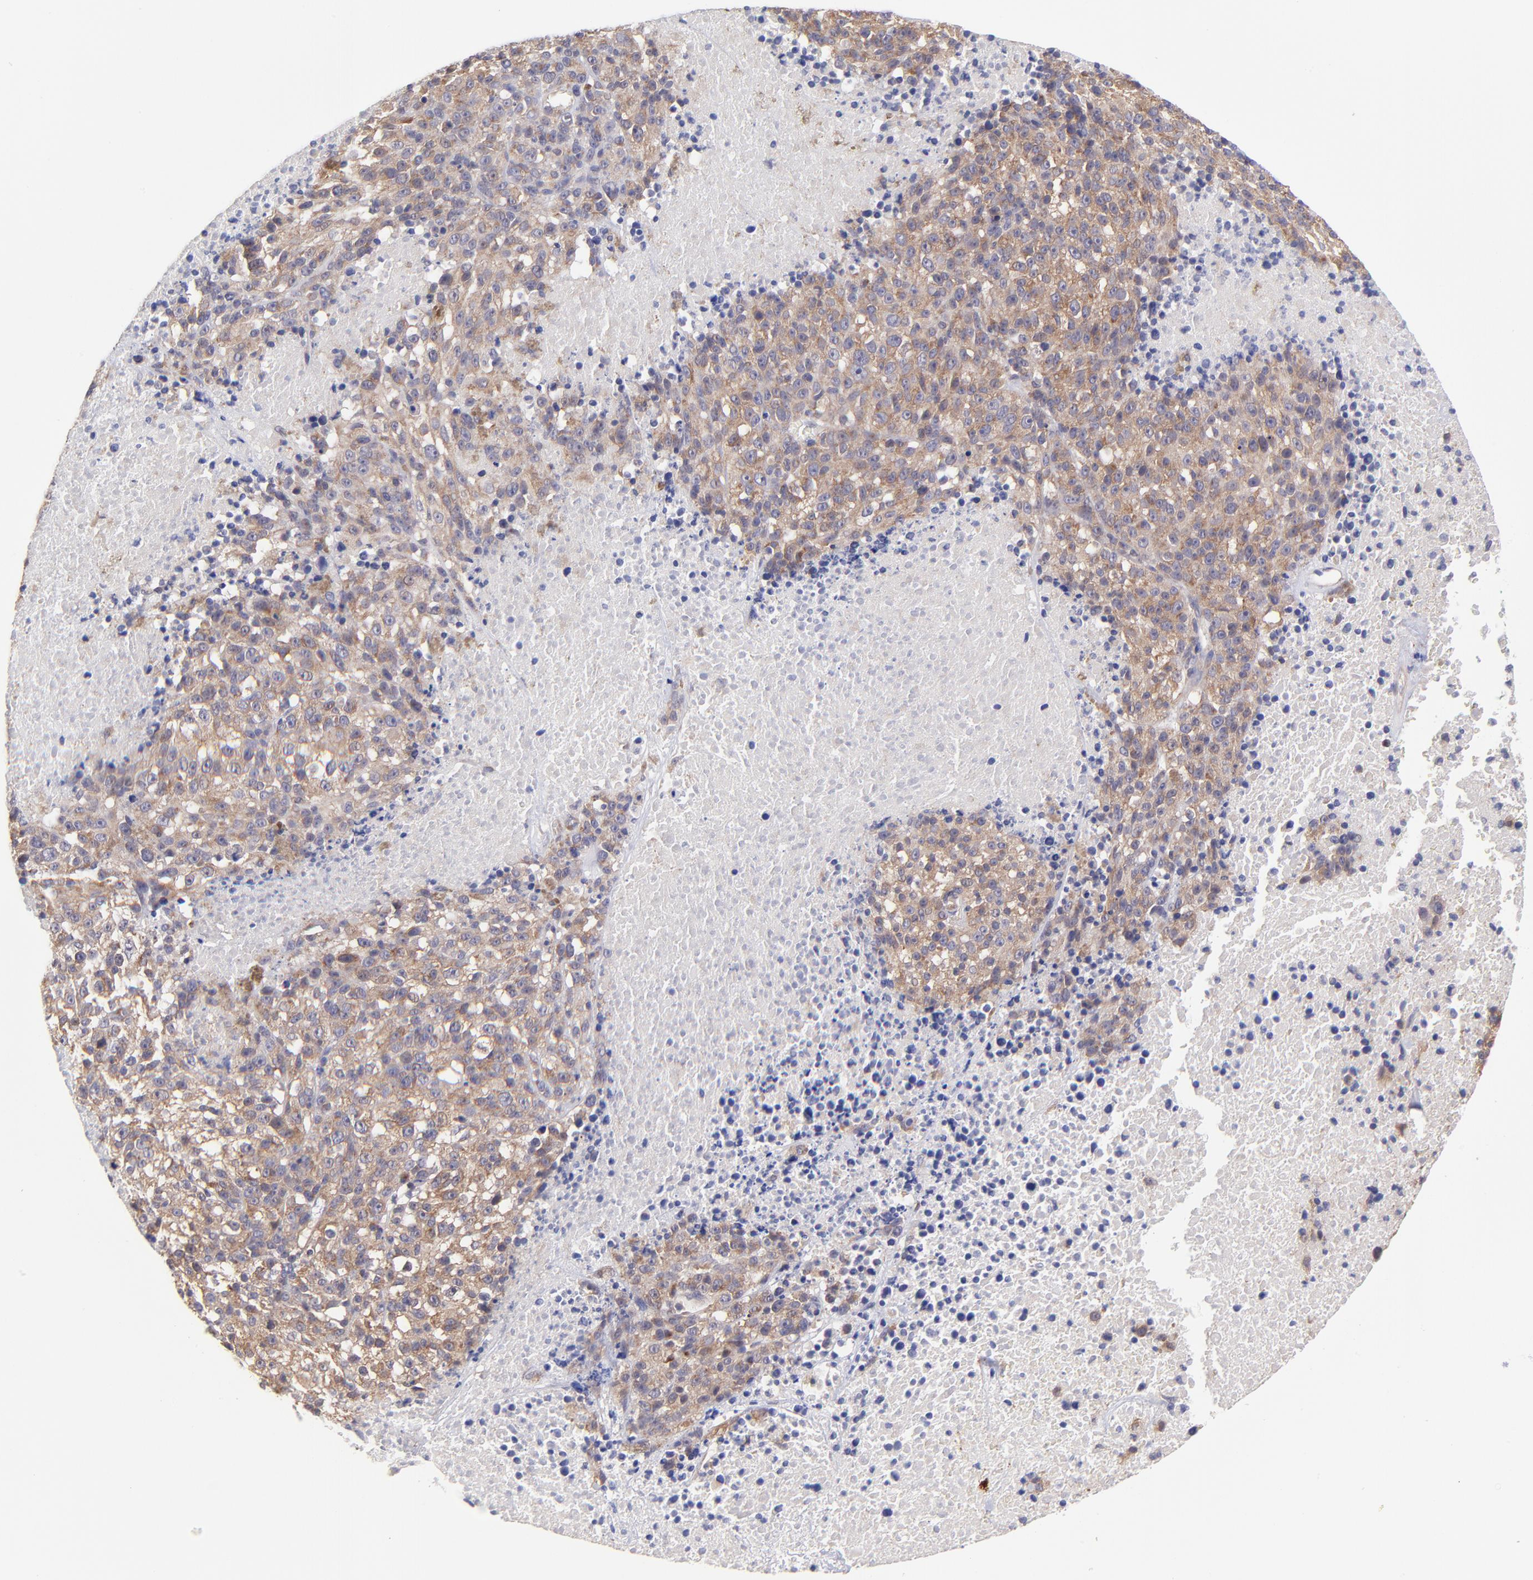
{"staining": {"intensity": "moderate", "quantity": ">75%", "location": "cytoplasmic/membranous"}, "tissue": "melanoma", "cell_type": "Tumor cells", "image_type": "cancer", "snomed": [{"axis": "morphology", "description": "Malignant melanoma, Metastatic site"}, {"axis": "topography", "description": "Cerebral cortex"}], "caption": "Immunohistochemical staining of malignant melanoma (metastatic site) displays moderate cytoplasmic/membranous protein positivity in about >75% of tumor cells.", "gene": "NSF", "patient": {"sex": "female", "age": 52}}